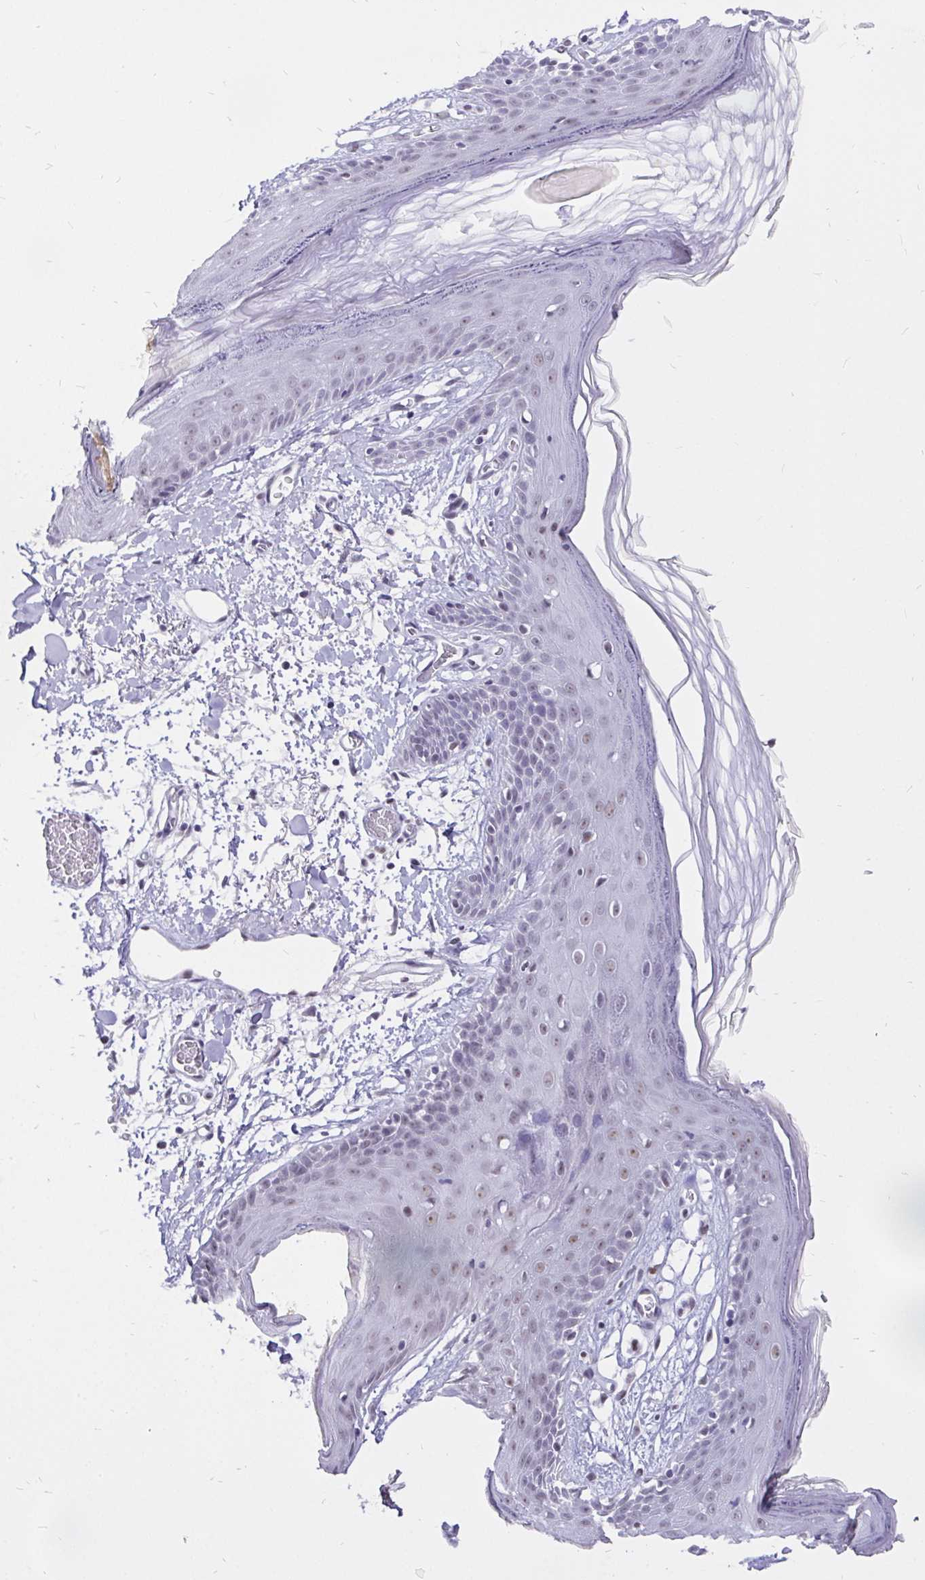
{"staining": {"intensity": "negative", "quantity": "none", "location": "none"}, "tissue": "skin", "cell_type": "Fibroblasts", "image_type": "normal", "snomed": [{"axis": "morphology", "description": "Normal tissue, NOS"}, {"axis": "topography", "description": "Skin"}], "caption": "This is an immunohistochemistry (IHC) micrograph of unremarkable human skin. There is no positivity in fibroblasts.", "gene": "ZNF860", "patient": {"sex": "male", "age": 79}}